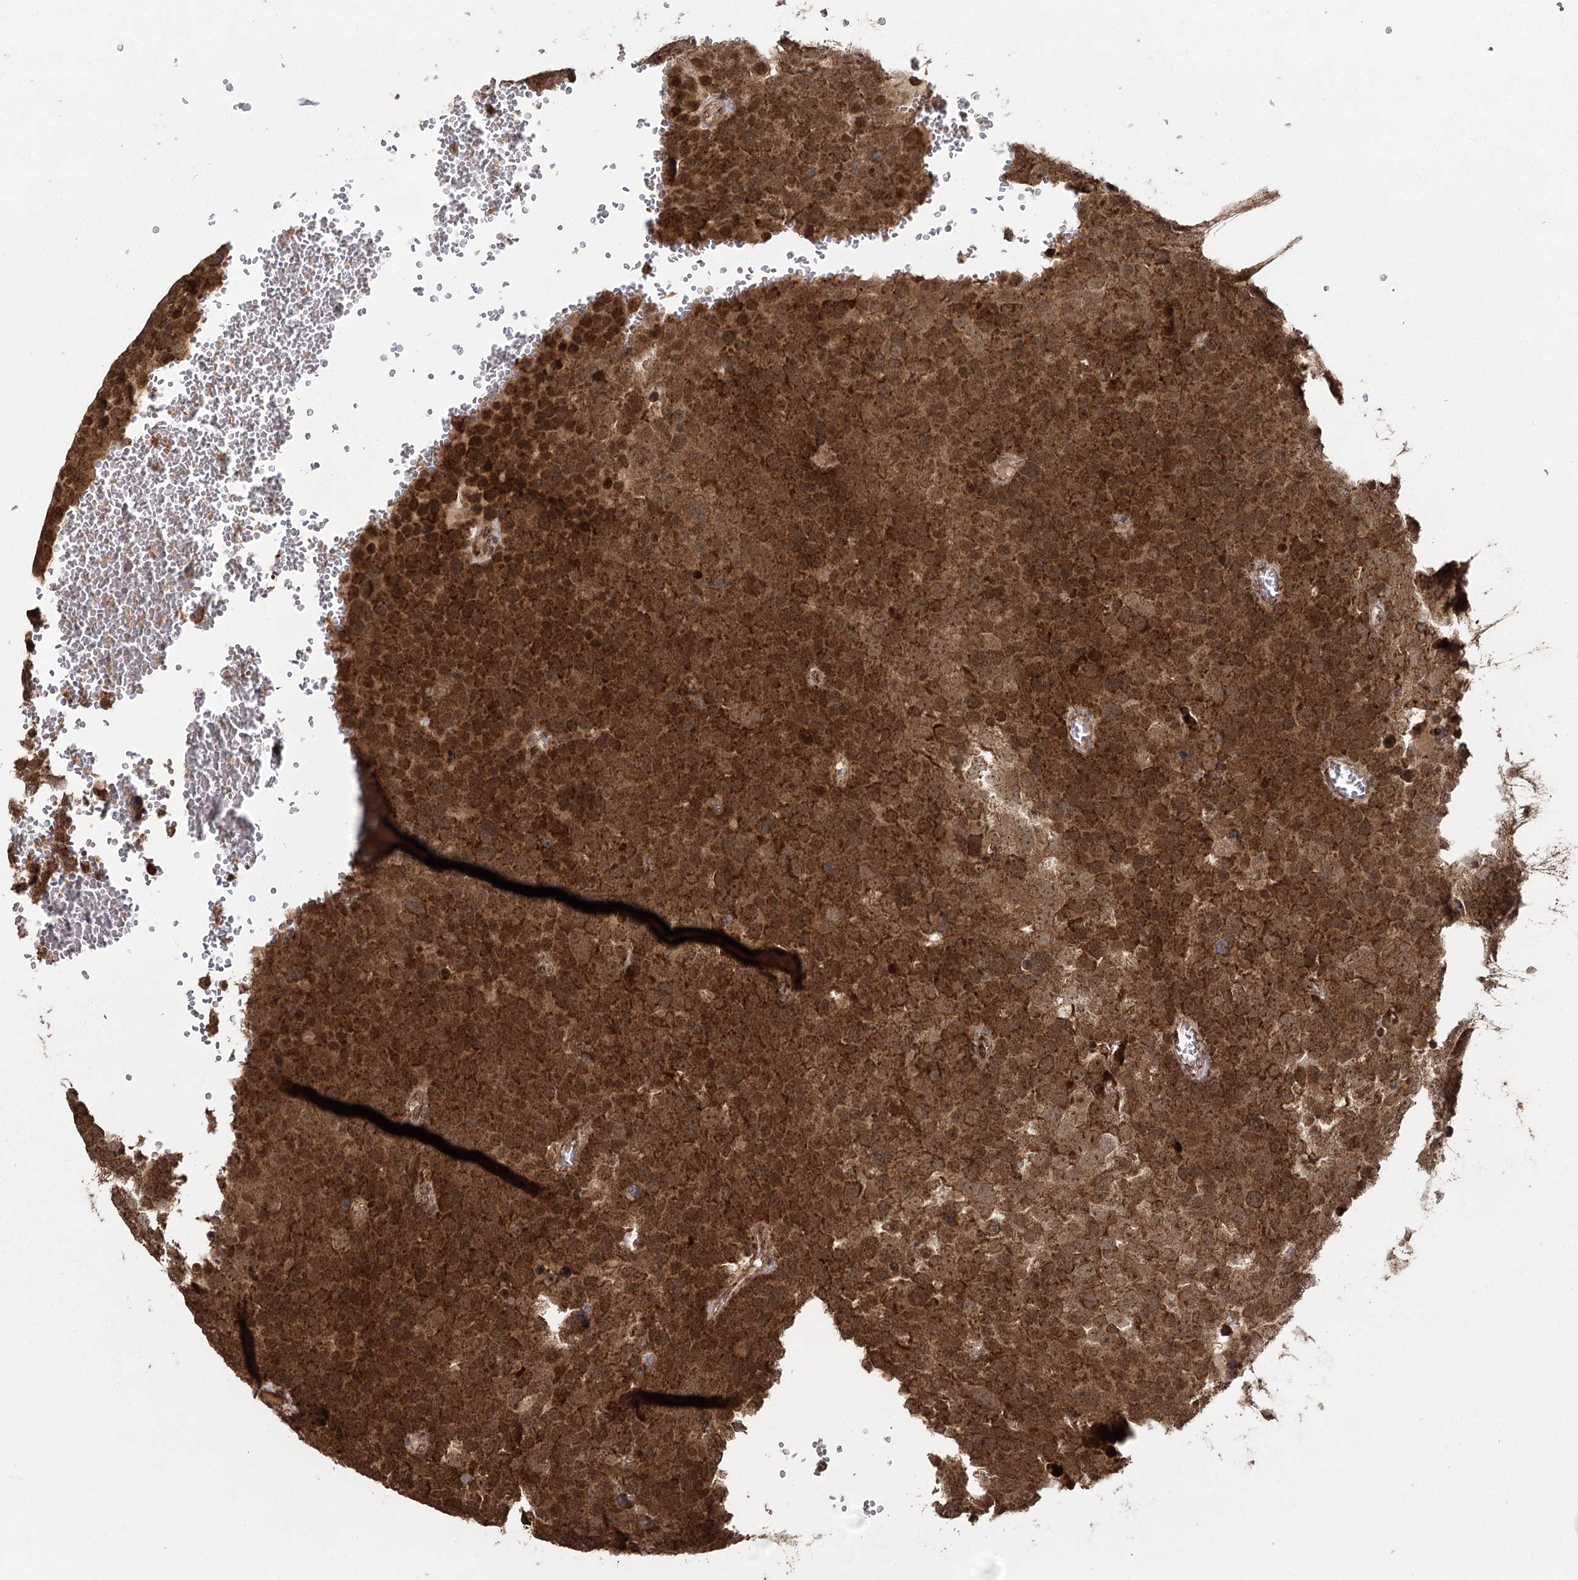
{"staining": {"intensity": "strong", "quantity": ">75%", "location": "cytoplasmic/membranous,nuclear"}, "tissue": "testis cancer", "cell_type": "Tumor cells", "image_type": "cancer", "snomed": [{"axis": "morphology", "description": "Seminoma, NOS"}, {"axis": "topography", "description": "Testis"}], "caption": "Testis cancer (seminoma) stained with a brown dye displays strong cytoplasmic/membranous and nuclear positive staining in about >75% of tumor cells.", "gene": "MICU1", "patient": {"sex": "male", "age": 71}}